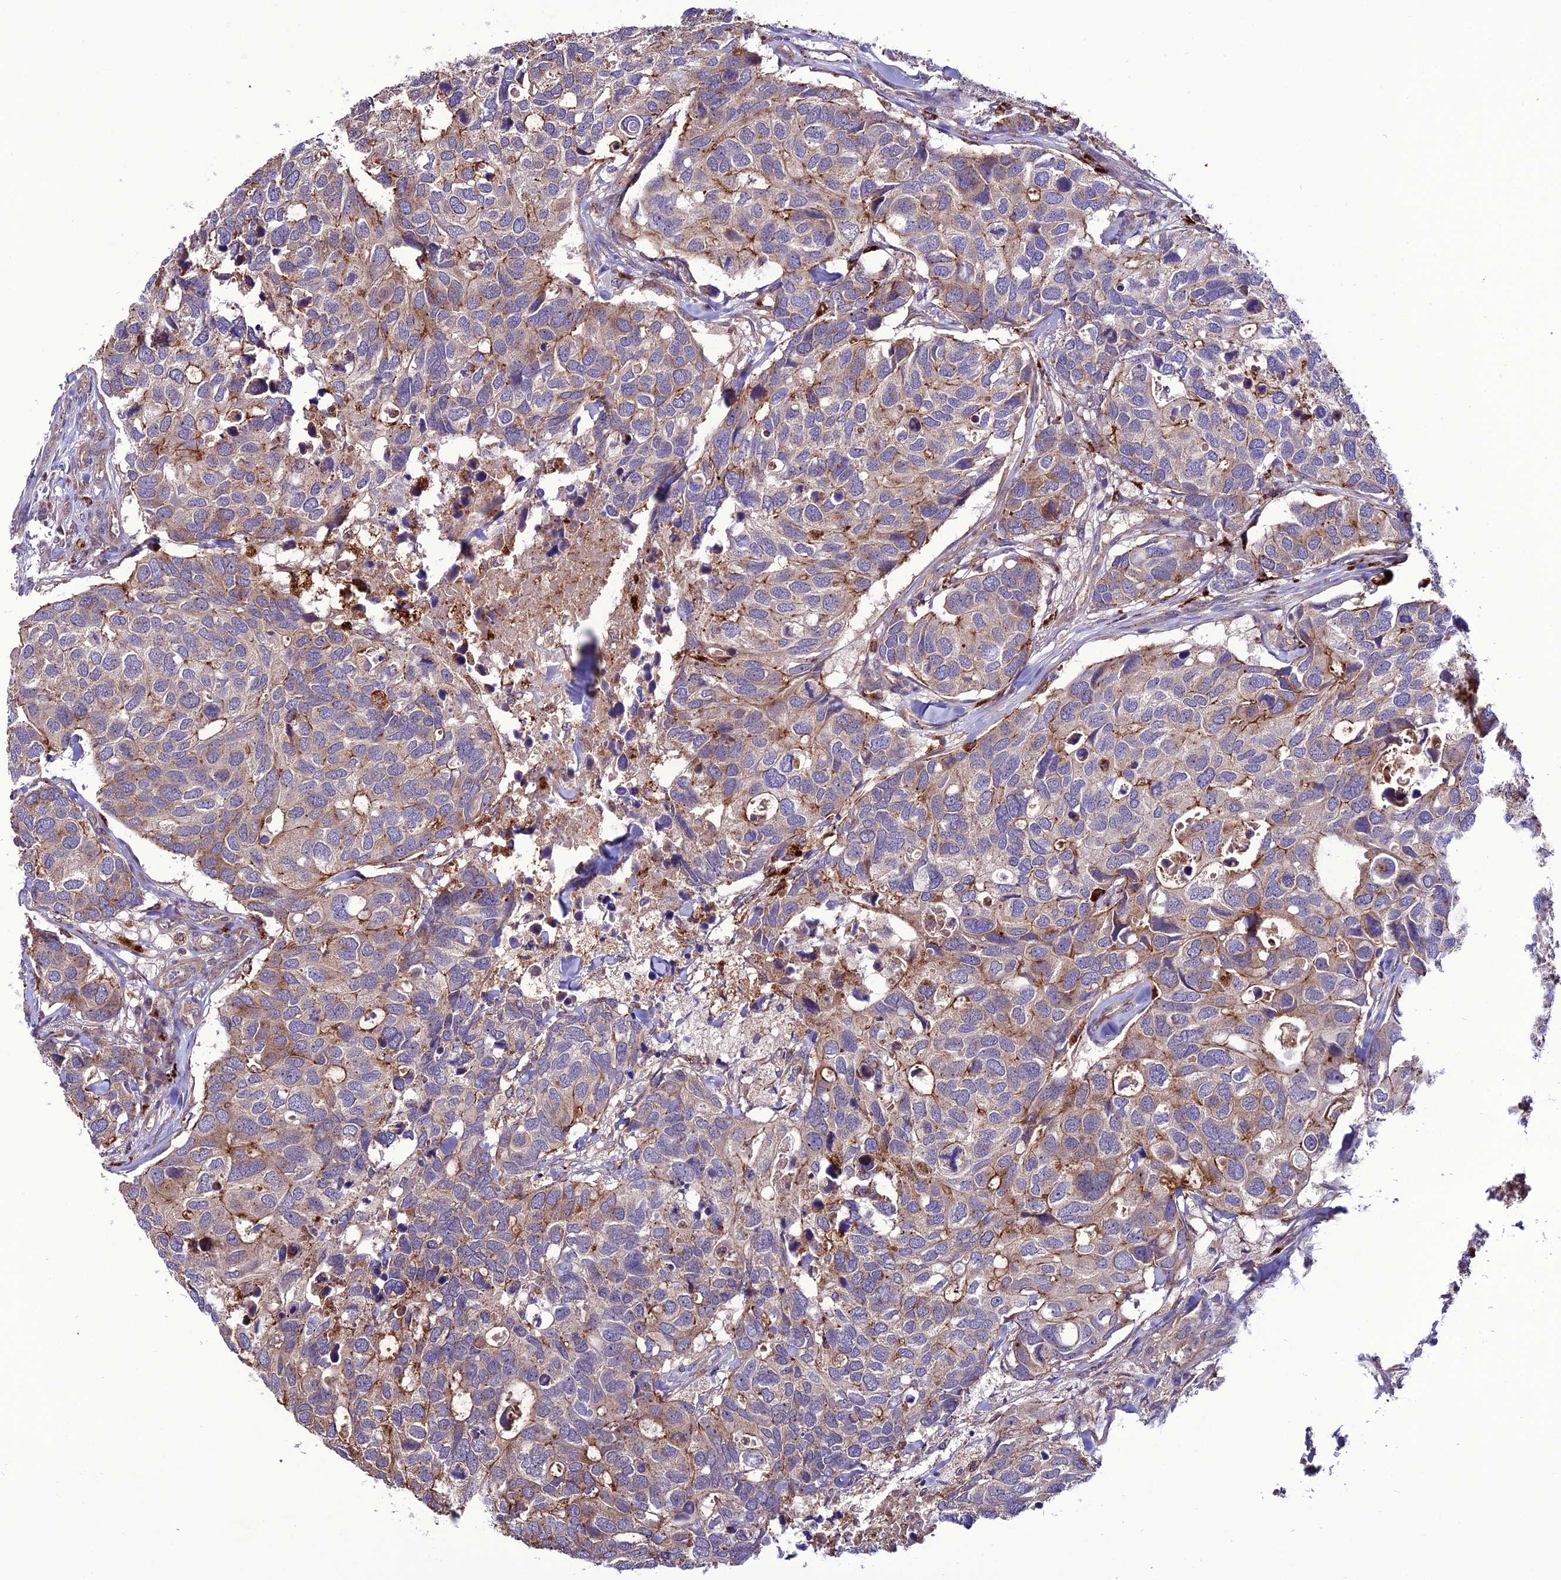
{"staining": {"intensity": "moderate", "quantity": ">75%", "location": "cytoplasmic/membranous"}, "tissue": "breast cancer", "cell_type": "Tumor cells", "image_type": "cancer", "snomed": [{"axis": "morphology", "description": "Duct carcinoma"}, {"axis": "topography", "description": "Breast"}], "caption": "There is medium levels of moderate cytoplasmic/membranous staining in tumor cells of breast cancer (infiltrating ductal carcinoma), as demonstrated by immunohistochemical staining (brown color).", "gene": "PPIL3", "patient": {"sex": "female", "age": 83}}